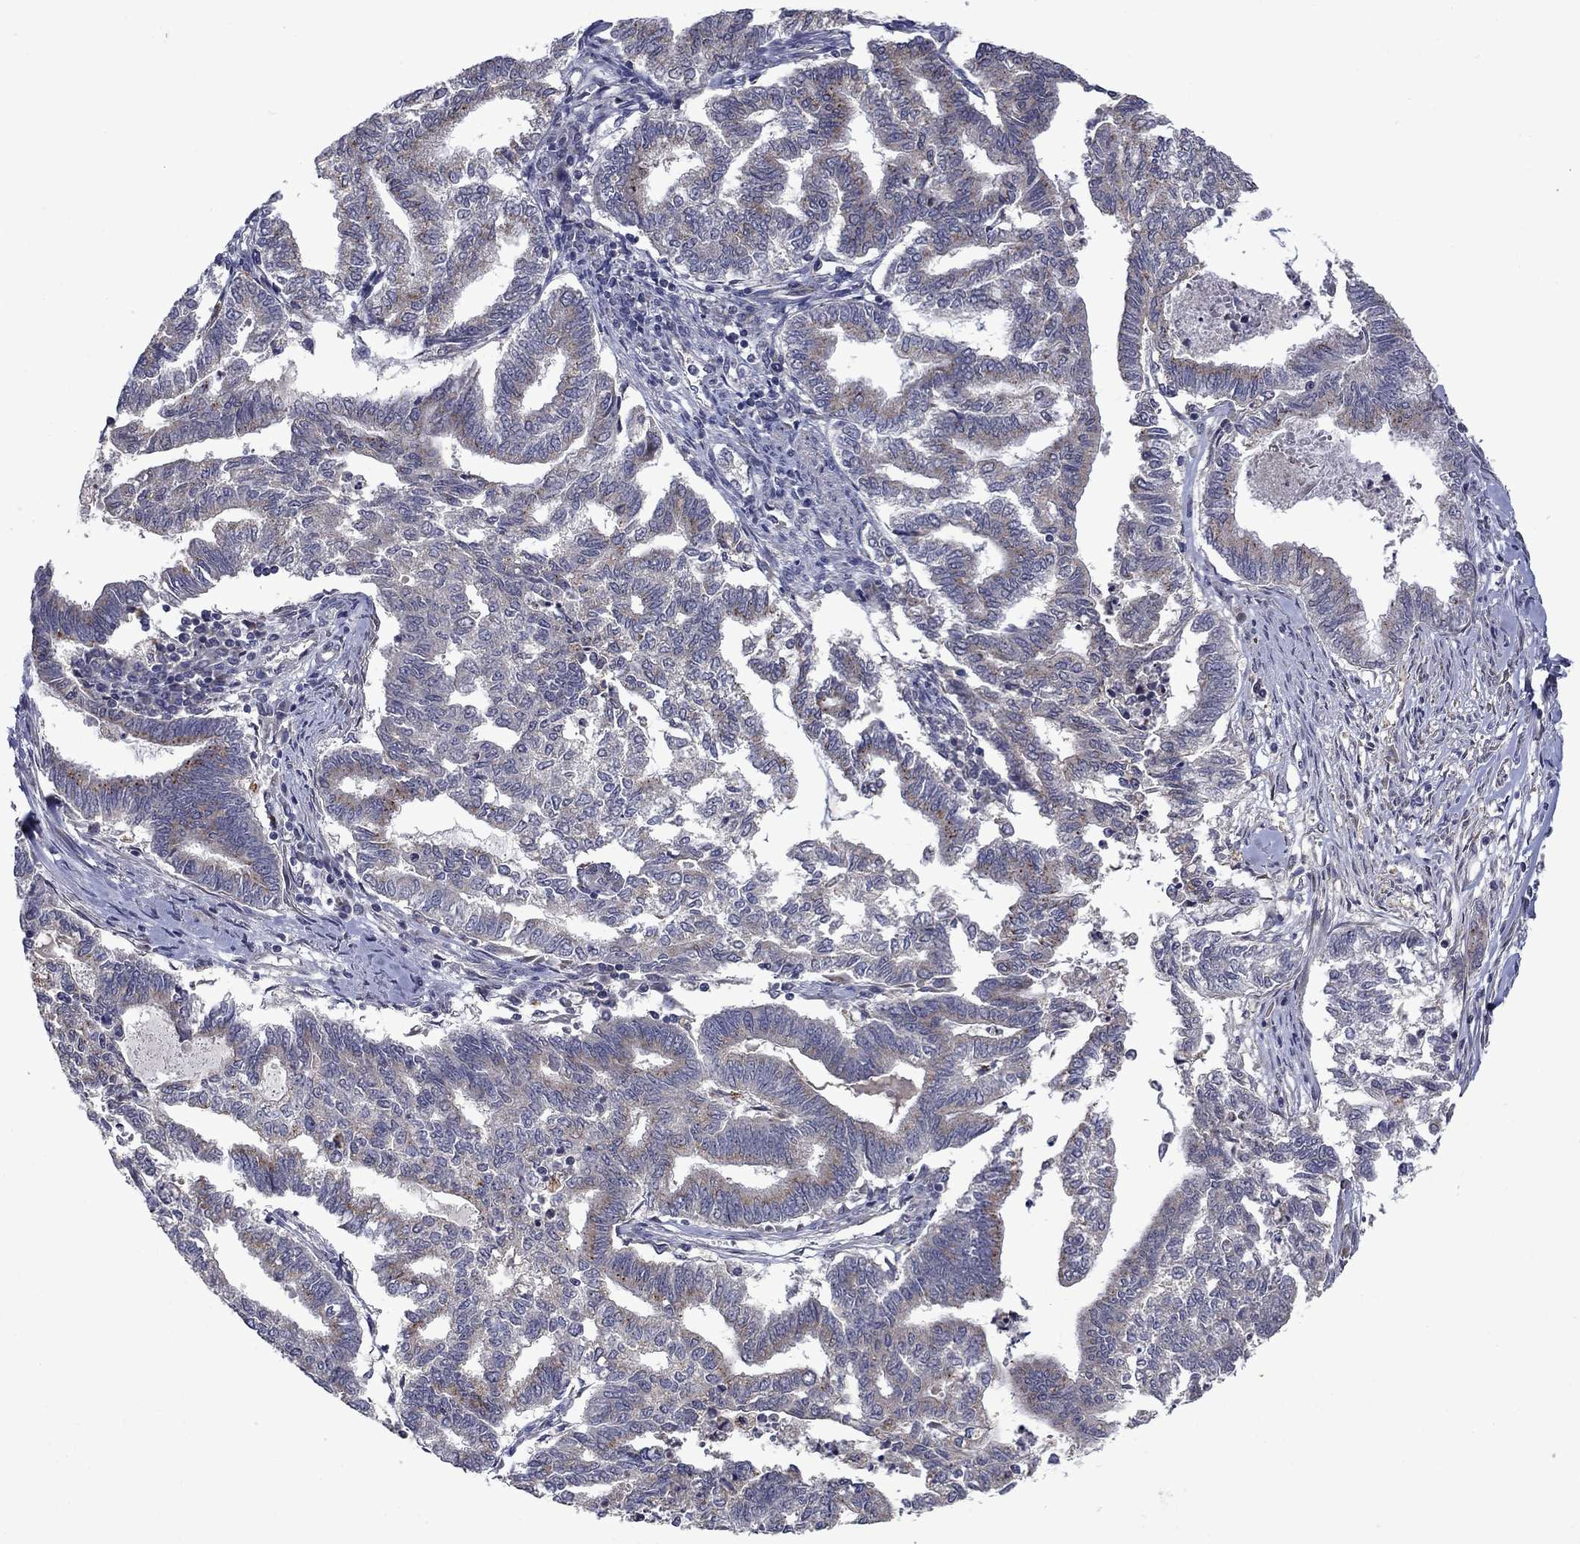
{"staining": {"intensity": "moderate", "quantity": "<25%", "location": "cytoplasmic/membranous"}, "tissue": "endometrial cancer", "cell_type": "Tumor cells", "image_type": "cancer", "snomed": [{"axis": "morphology", "description": "Adenocarcinoma, NOS"}, {"axis": "topography", "description": "Endometrium"}], "caption": "Immunohistochemistry histopathology image of neoplastic tissue: human endometrial cancer (adenocarcinoma) stained using IHC demonstrates low levels of moderate protein expression localized specifically in the cytoplasmic/membranous of tumor cells, appearing as a cytoplasmic/membranous brown color.", "gene": "FAM3B", "patient": {"sex": "female", "age": 79}}